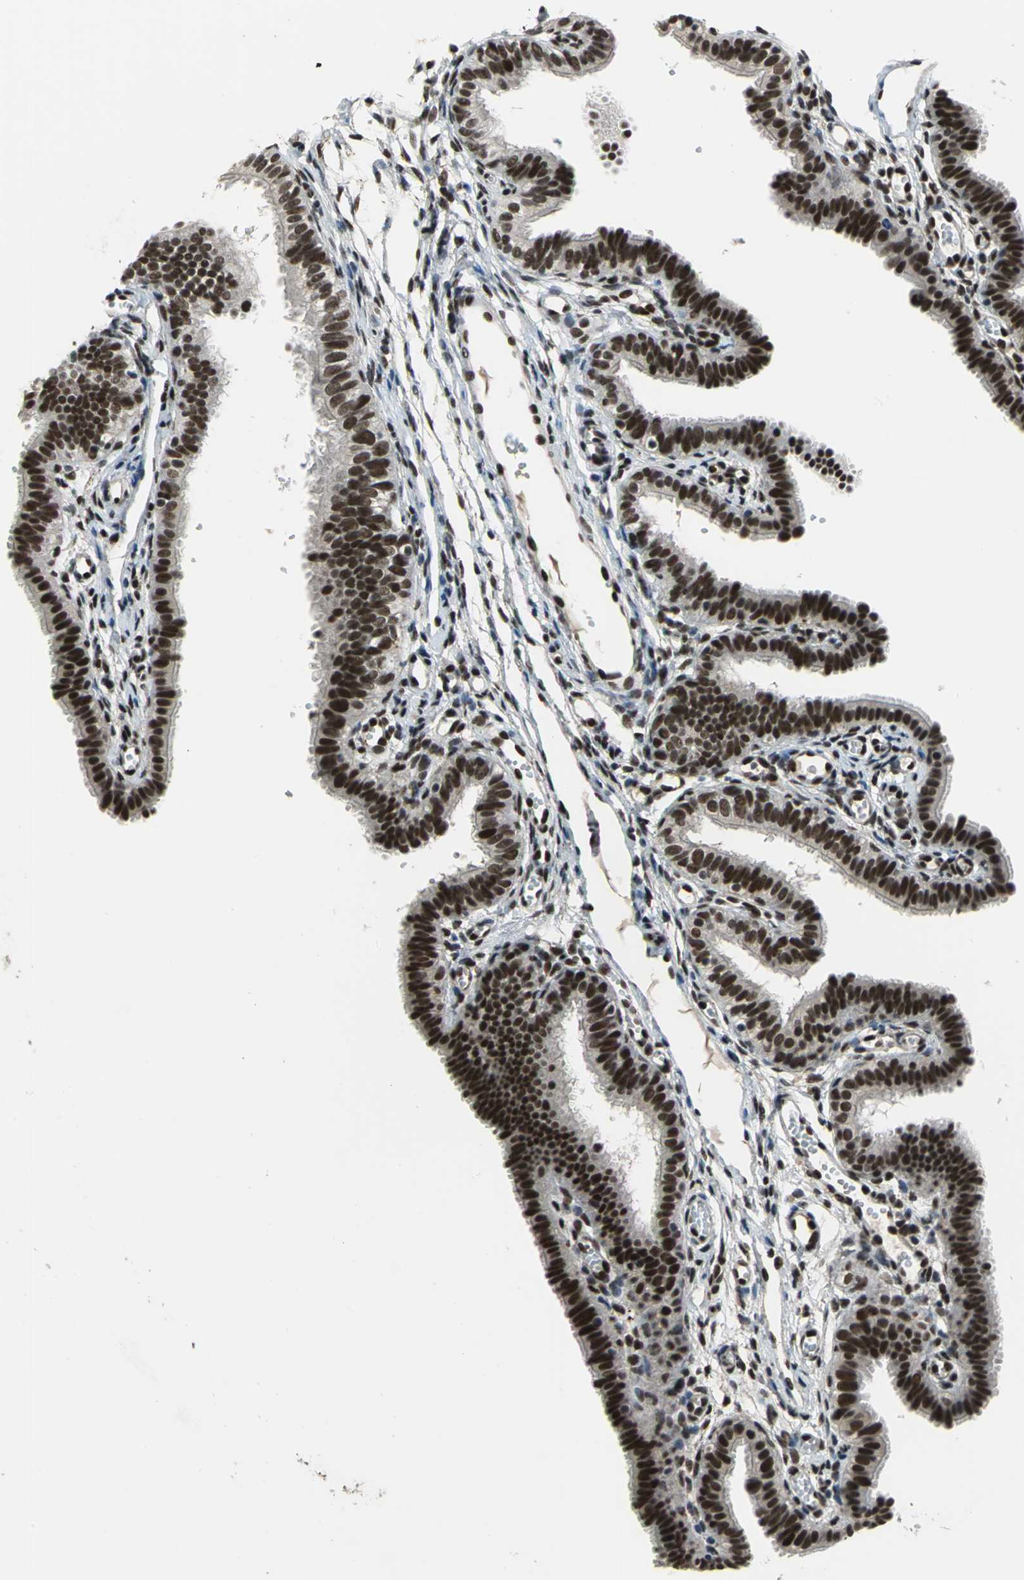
{"staining": {"intensity": "strong", "quantity": ">75%", "location": "nuclear"}, "tissue": "fallopian tube", "cell_type": "Glandular cells", "image_type": "normal", "snomed": [{"axis": "morphology", "description": "Normal tissue, NOS"}, {"axis": "topography", "description": "Fallopian tube"}, {"axis": "topography", "description": "Placenta"}], "caption": "A brown stain highlights strong nuclear staining of a protein in glandular cells of unremarkable human fallopian tube.", "gene": "ELF2", "patient": {"sex": "female", "age": 34}}